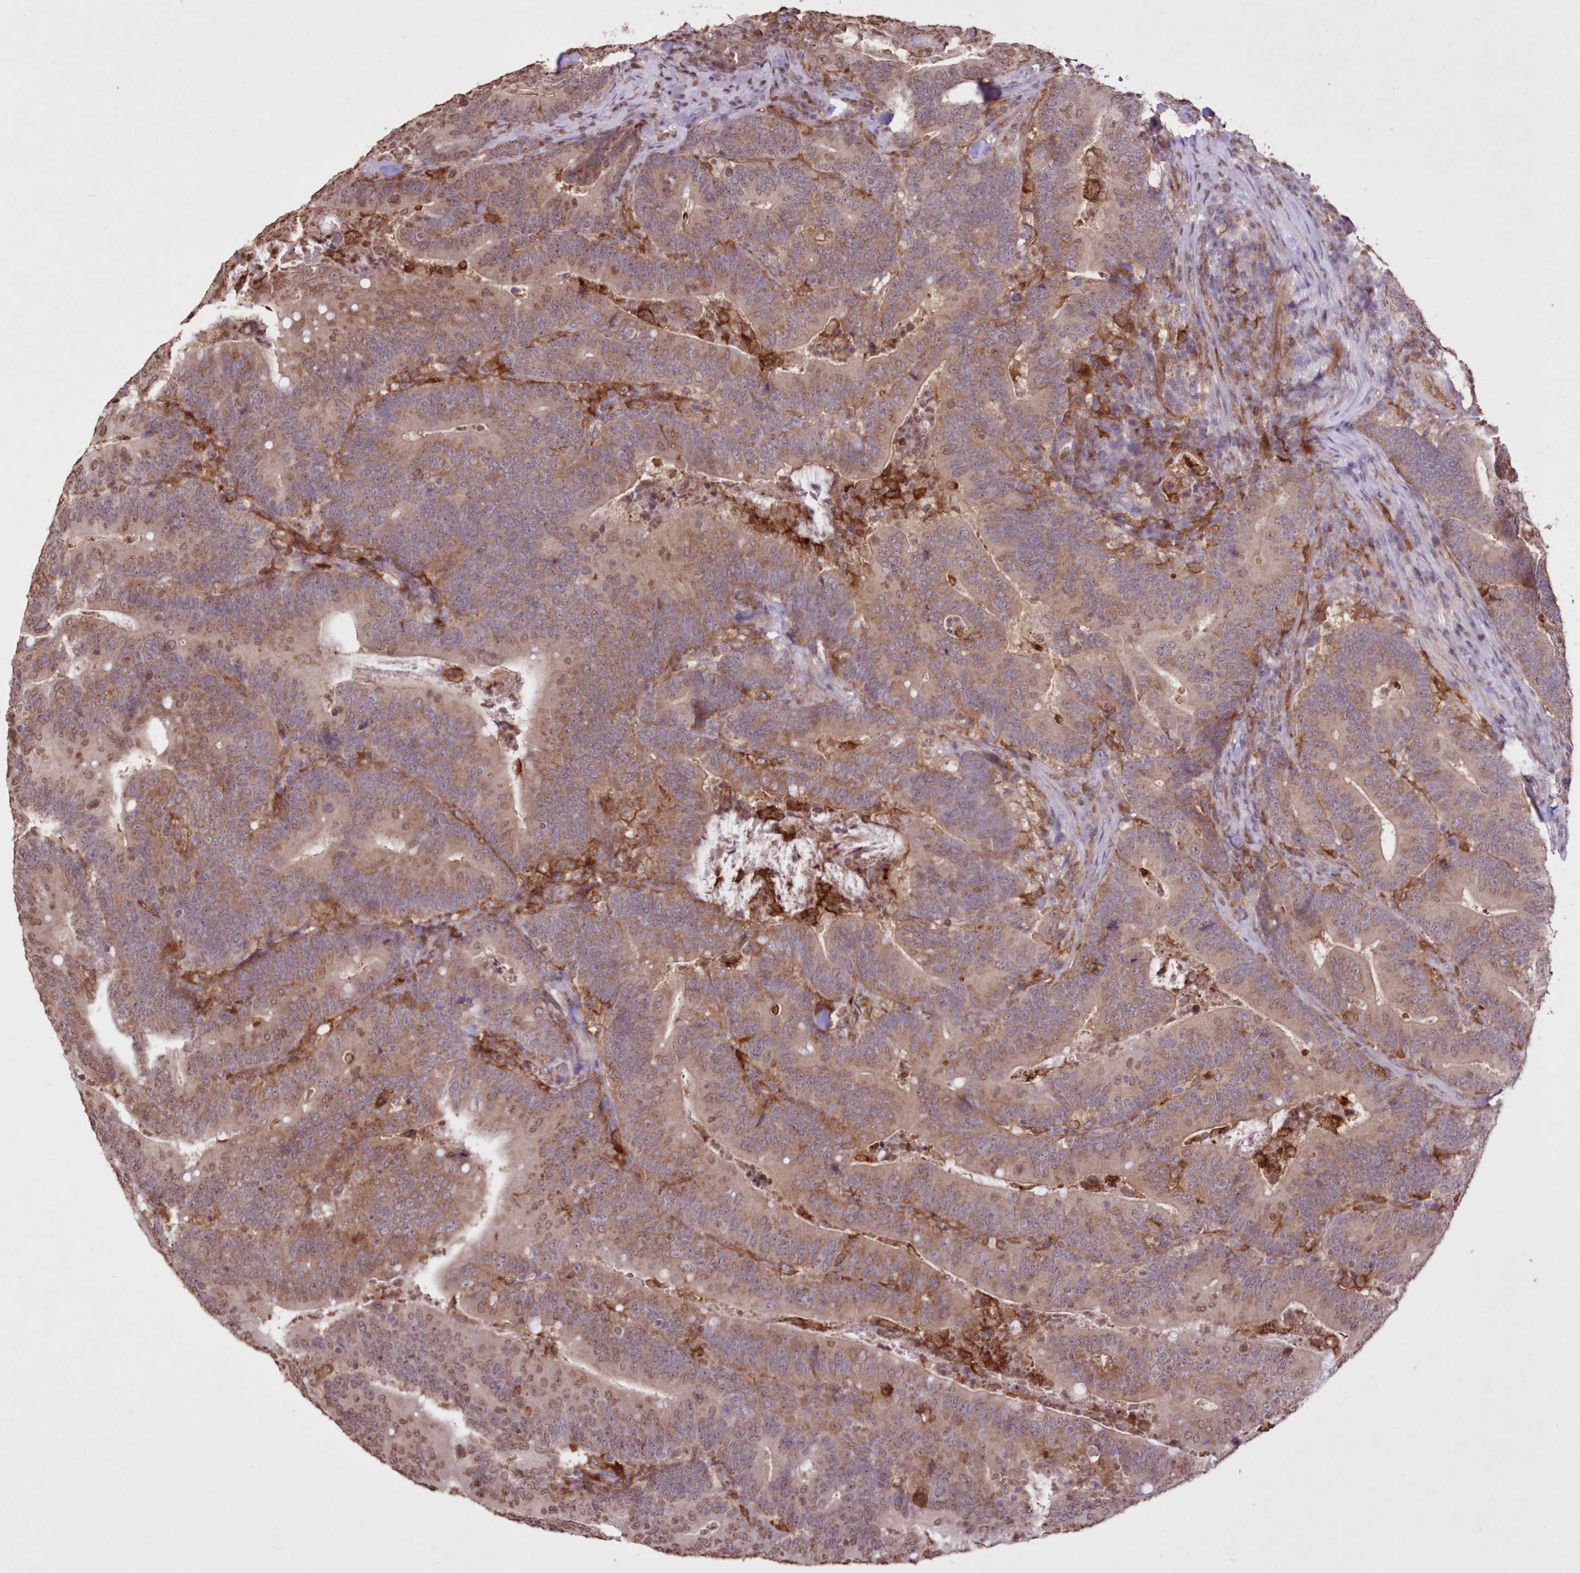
{"staining": {"intensity": "moderate", "quantity": ">75%", "location": "cytoplasmic/membranous"}, "tissue": "colorectal cancer", "cell_type": "Tumor cells", "image_type": "cancer", "snomed": [{"axis": "morphology", "description": "Adenocarcinoma, NOS"}, {"axis": "topography", "description": "Colon"}], "caption": "Brown immunohistochemical staining in human colorectal cancer reveals moderate cytoplasmic/membranous staining in about >75% of tumor cells.", "gene": "FCHO2", "patient": {"sex": "female", "age": 66}}